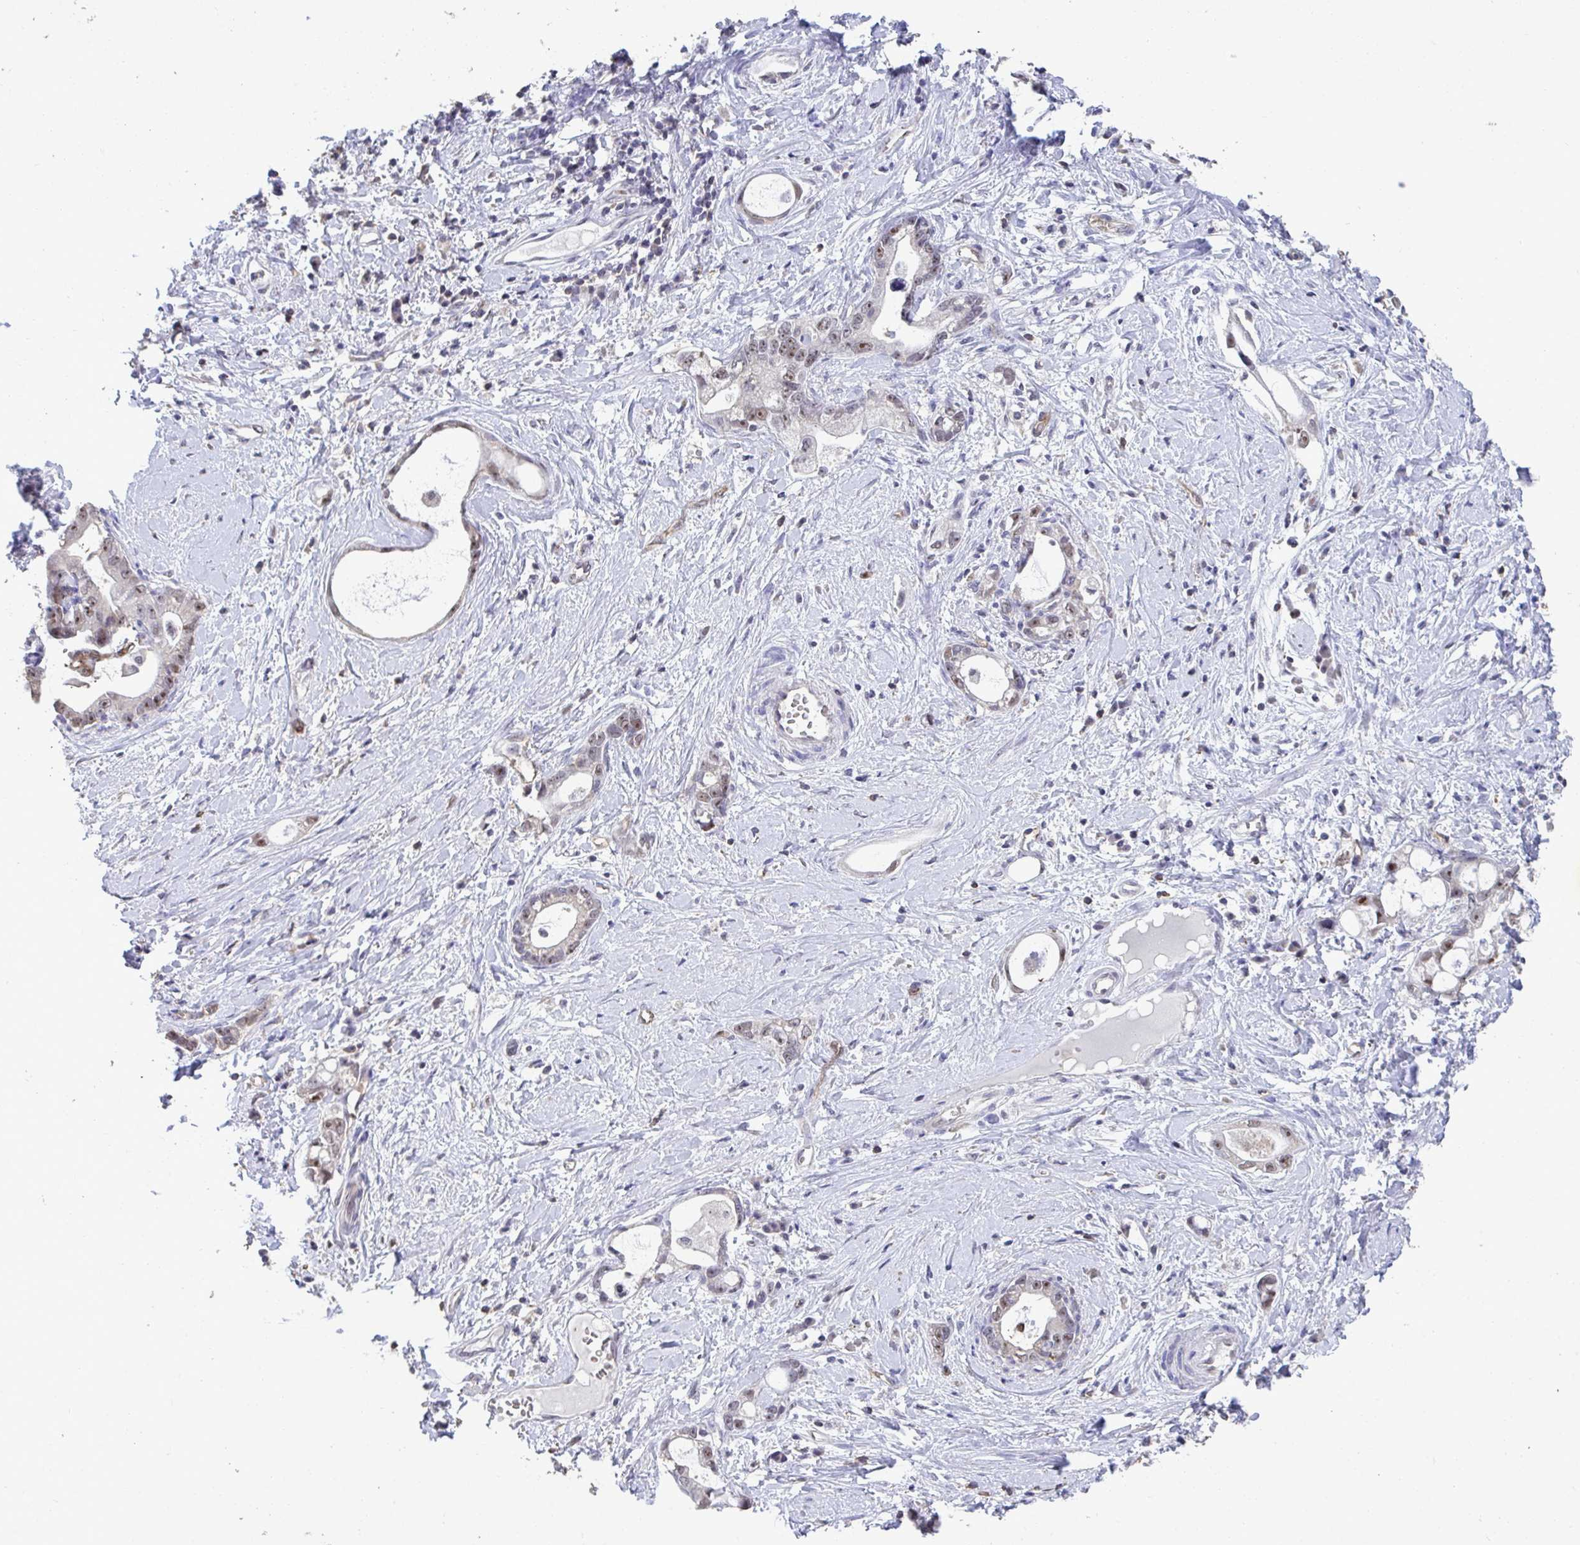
{"staining": {"intensity": "moderate", "quantity": "25%-75%", "location": "nuclear"}, "tissue": "stomach cancer", "cell_type": "Tumor cells", "image_type": "cancer", "snomed": [{"axis": "morphology", "description": "Adenocarcinoma, NOS"}, {"axis": "topography", "description": "Stomach"}], "caption": "Protein expression analysis of adenocarcinoma (stomach) demonstrates moderate nuclear positivity in approximately 25%-75% of tumor cells.", "gene": "SENP3", "patient": {"sex": "male", "age": 55}}